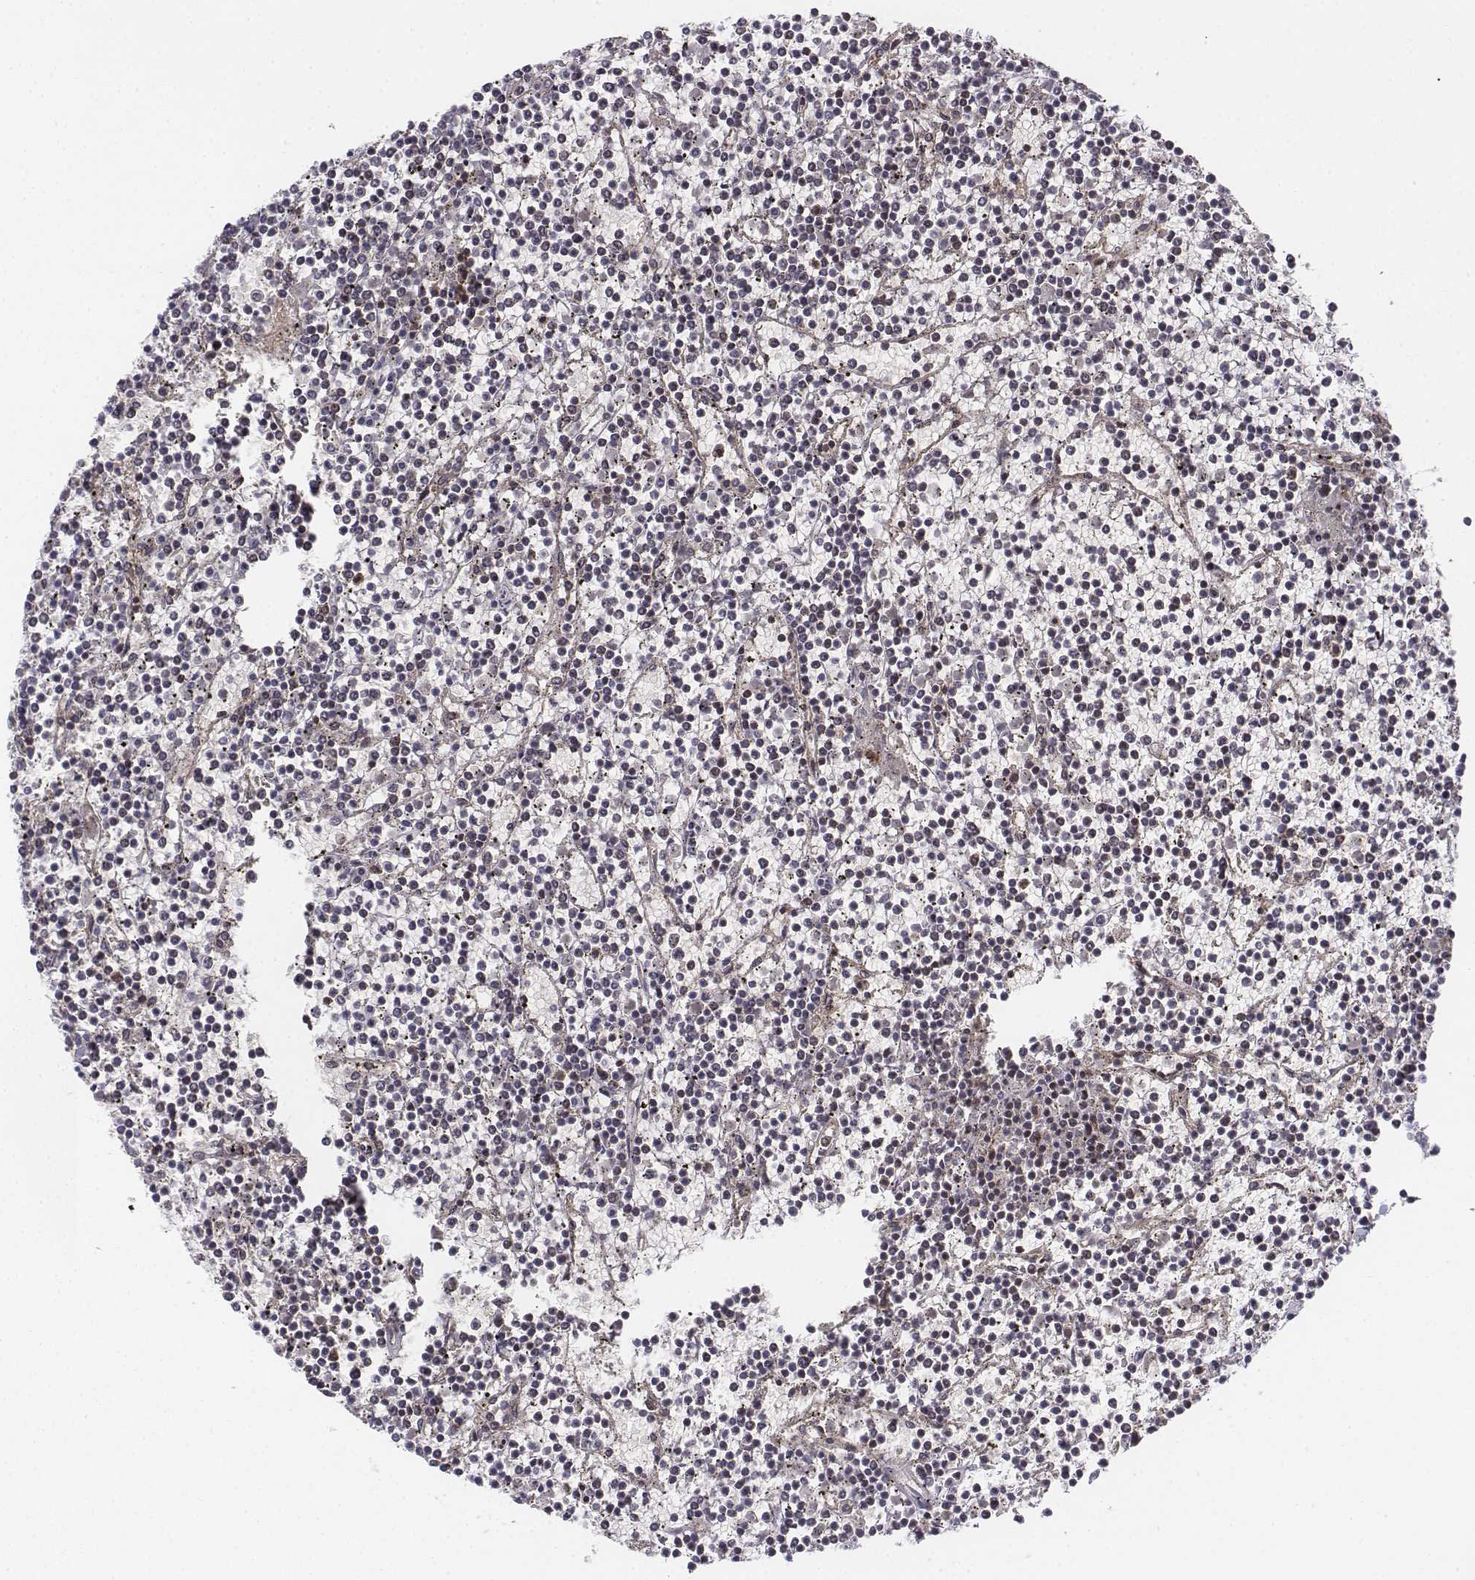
{"staining": {"intensity": "negative", "quantity": "none", "location": "none"}, "tissue": "lymphoma", "cell_type": "Tumor cells", "image_type": "cancer", "snomed": [{"axis": "morphology", "description": "Malignant lymphoma, non-Hodgkin's type, Low grade"}, {"axis": "topography", "description": "Spleen"}], "caption": "Immunohistochemistry (IHC) image of lymphoma stained for a protein (brown), which reveals no positivity in tumor cells. Nuclei are stained in blue.", "gene": "ZFYVE19", "patient": {"sex": "female", "age": 19}}